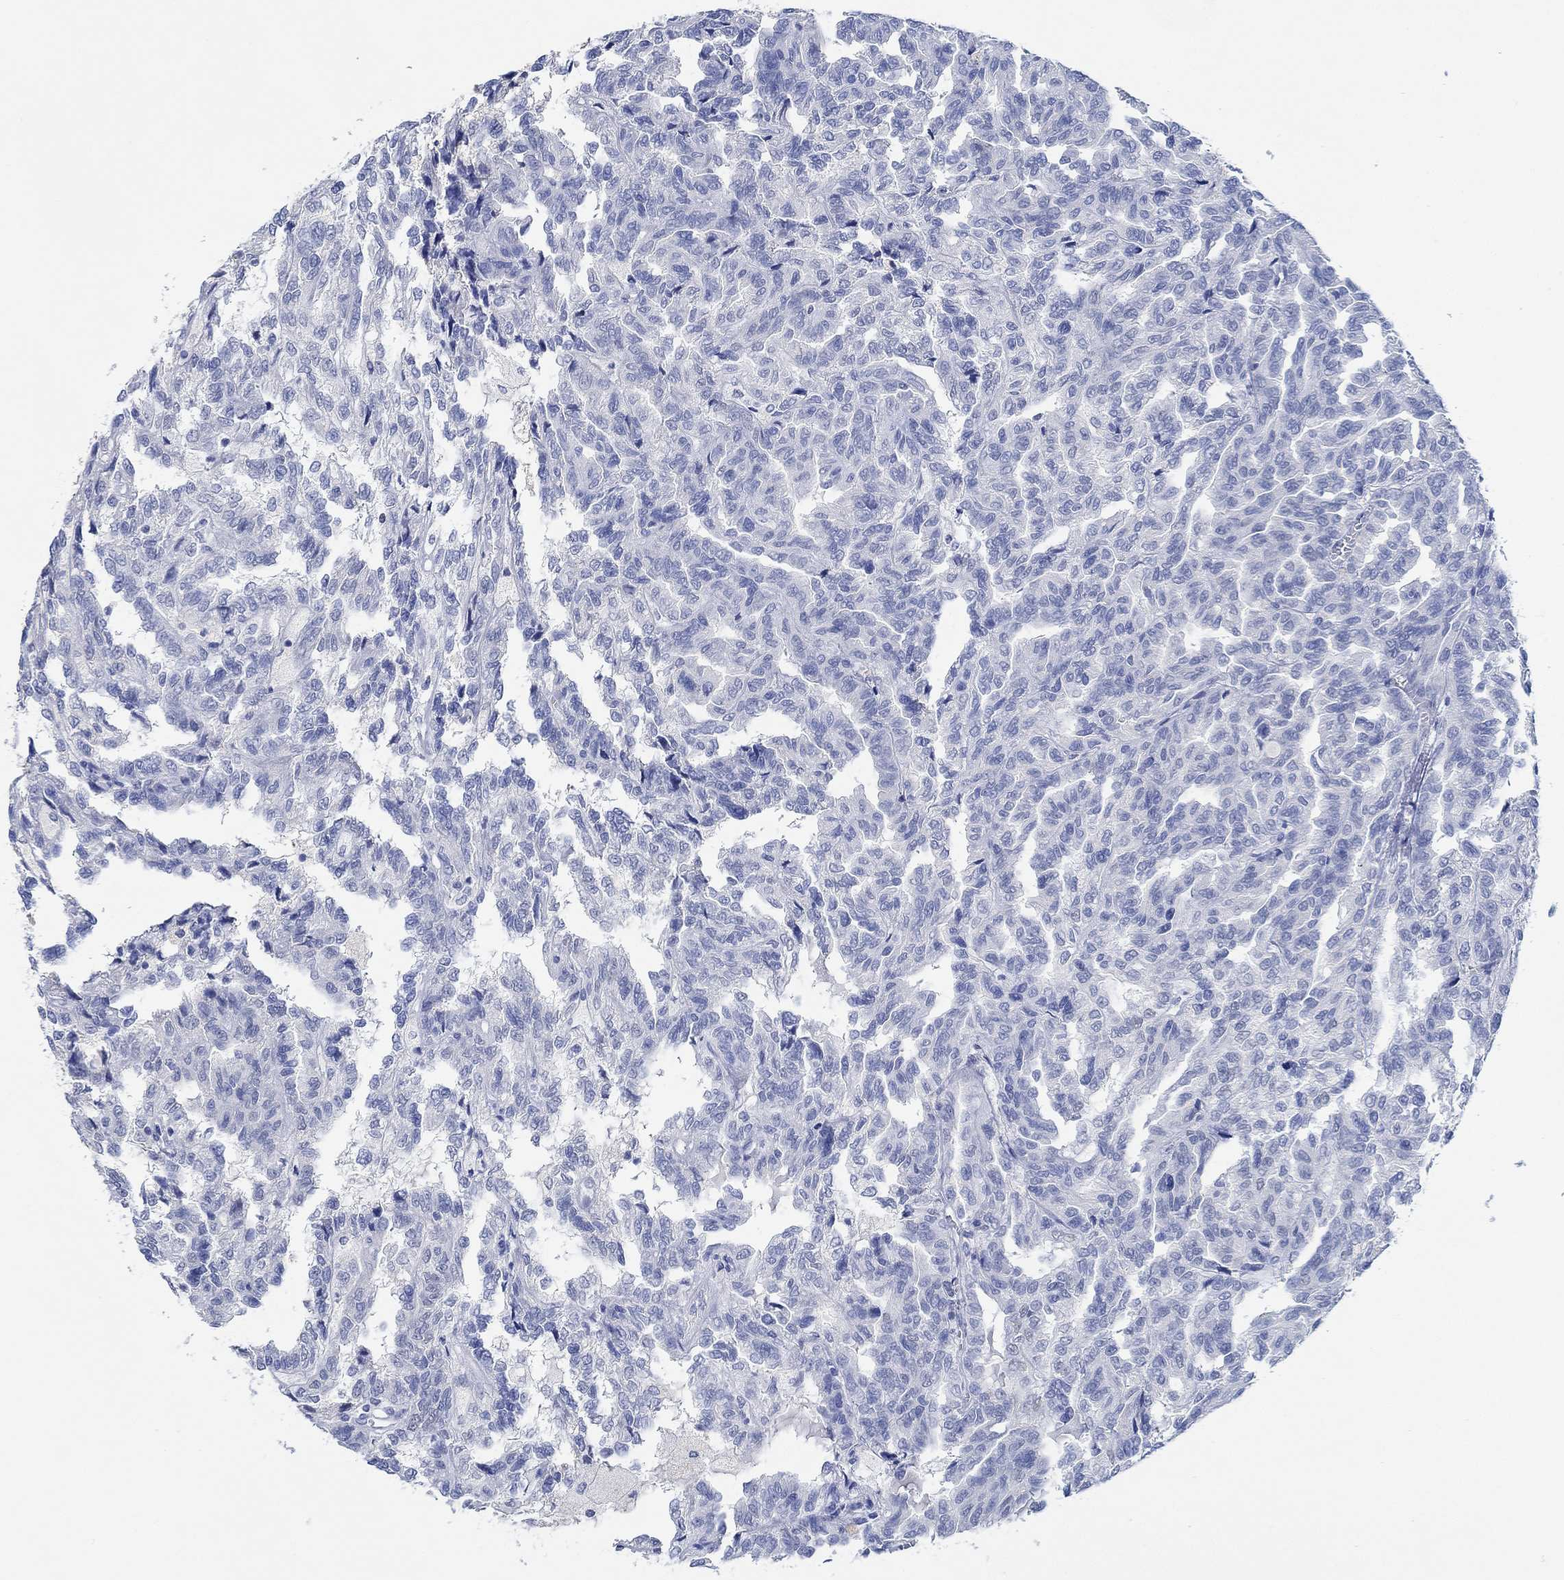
{"staining": {"intensity": "negative", "quantity": "none", "location": "none"}, "tissue": "renal cancer", "cell_type": "Tumor cells", "image_type": "cancer", "snomed": [{"axis": "morphology", "description": "Adenocarcinoma, NOS"}, {"axis": "topography", "description": "Kidney"}], "caption": "A photomicrograph of renal cancer (adenocarcinoma) stained for a protein reveals no brown staining in tumor cells.", "gene": "PPP1R17", "patient": {"sex": "male", "age": 79}}